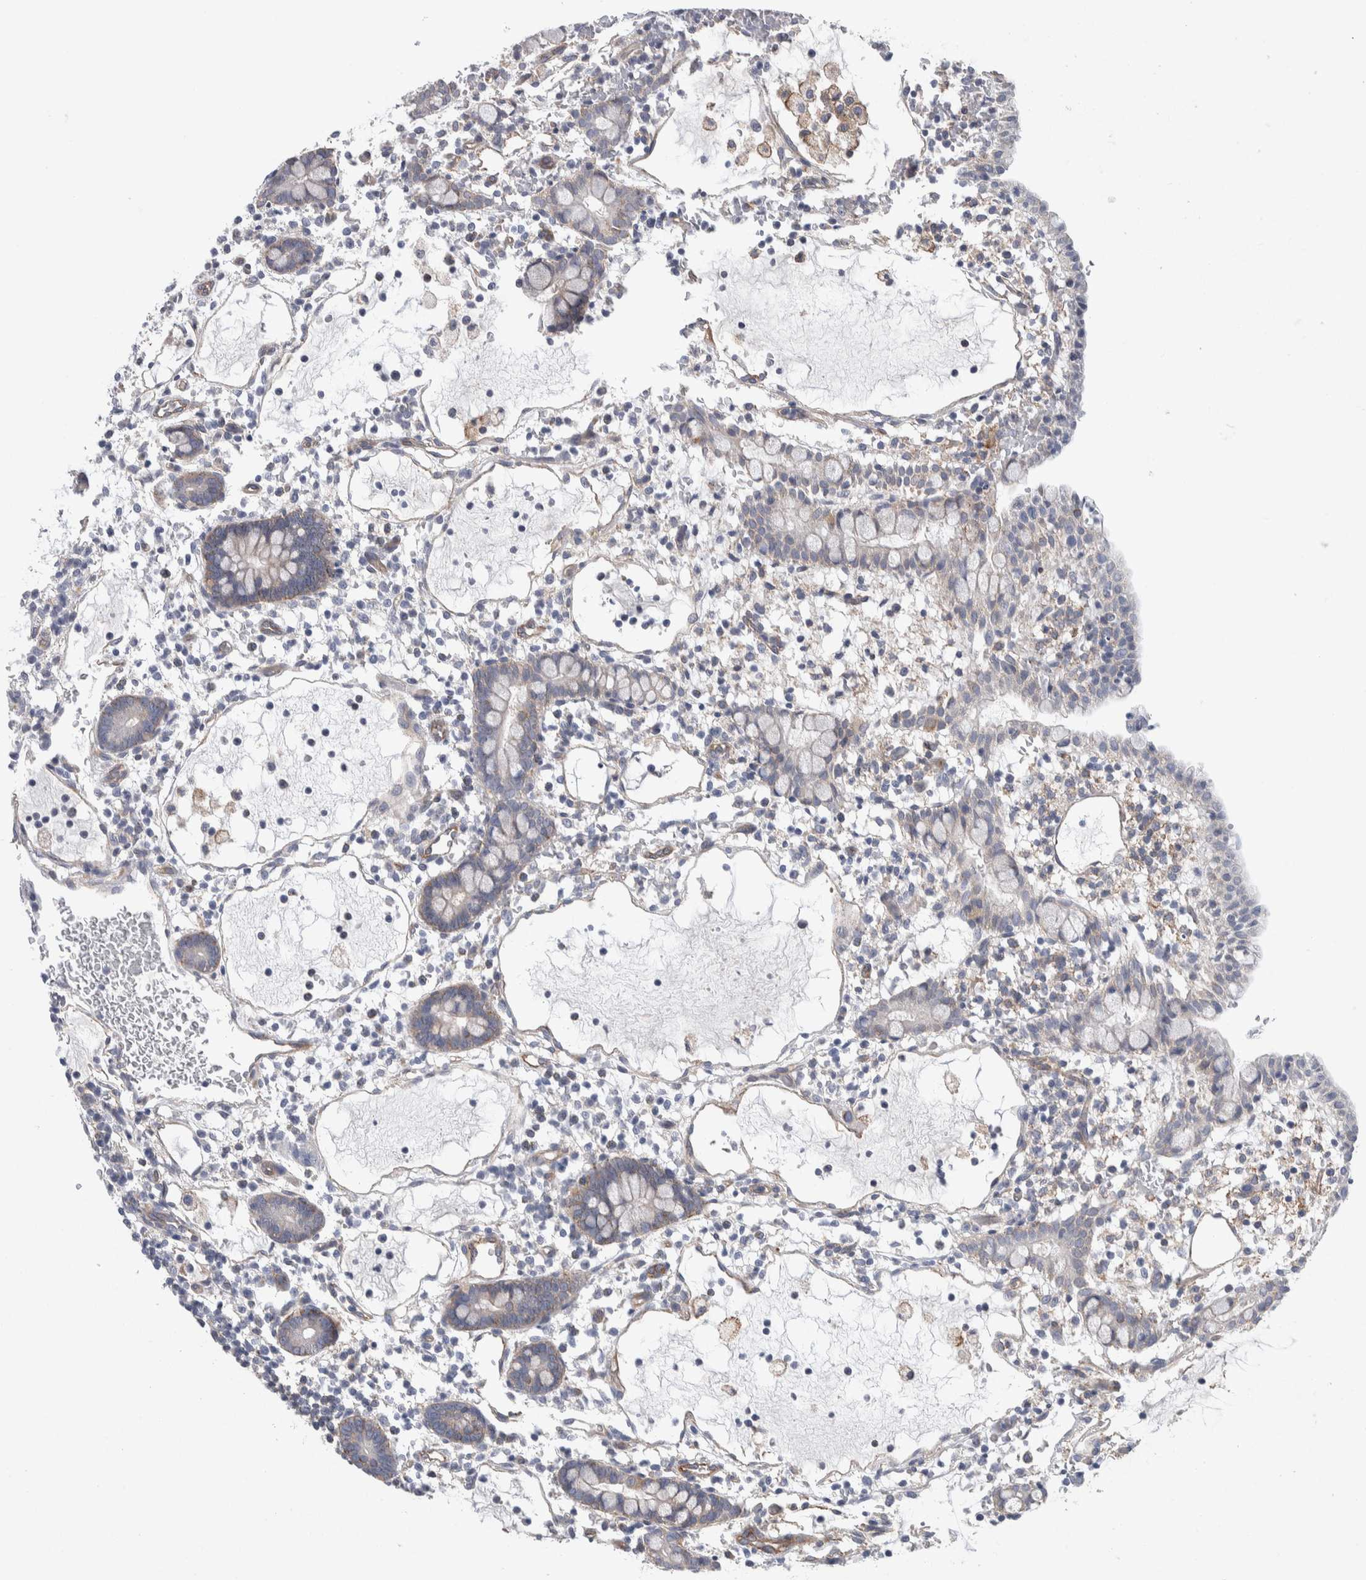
{"staining": {"intensity": "negative", "quantity": "none", "location": "none"}, "tissue": "small intestine", "cell_type": "Glandular cells", "image_type": "normal", "snomed": [{"axis": "morphology", "description": "Normal tissue, NOS"}, {"axis": "morphology", "description": "Developmental malformation"}, {"axis": "topography", "description": "Small intestine"}], "caption": "This is an IHC micrograph of benign human small intestine. There is no expression in glandular cells.", "gene": "GCNA", "patient": {"sex": "male"}}